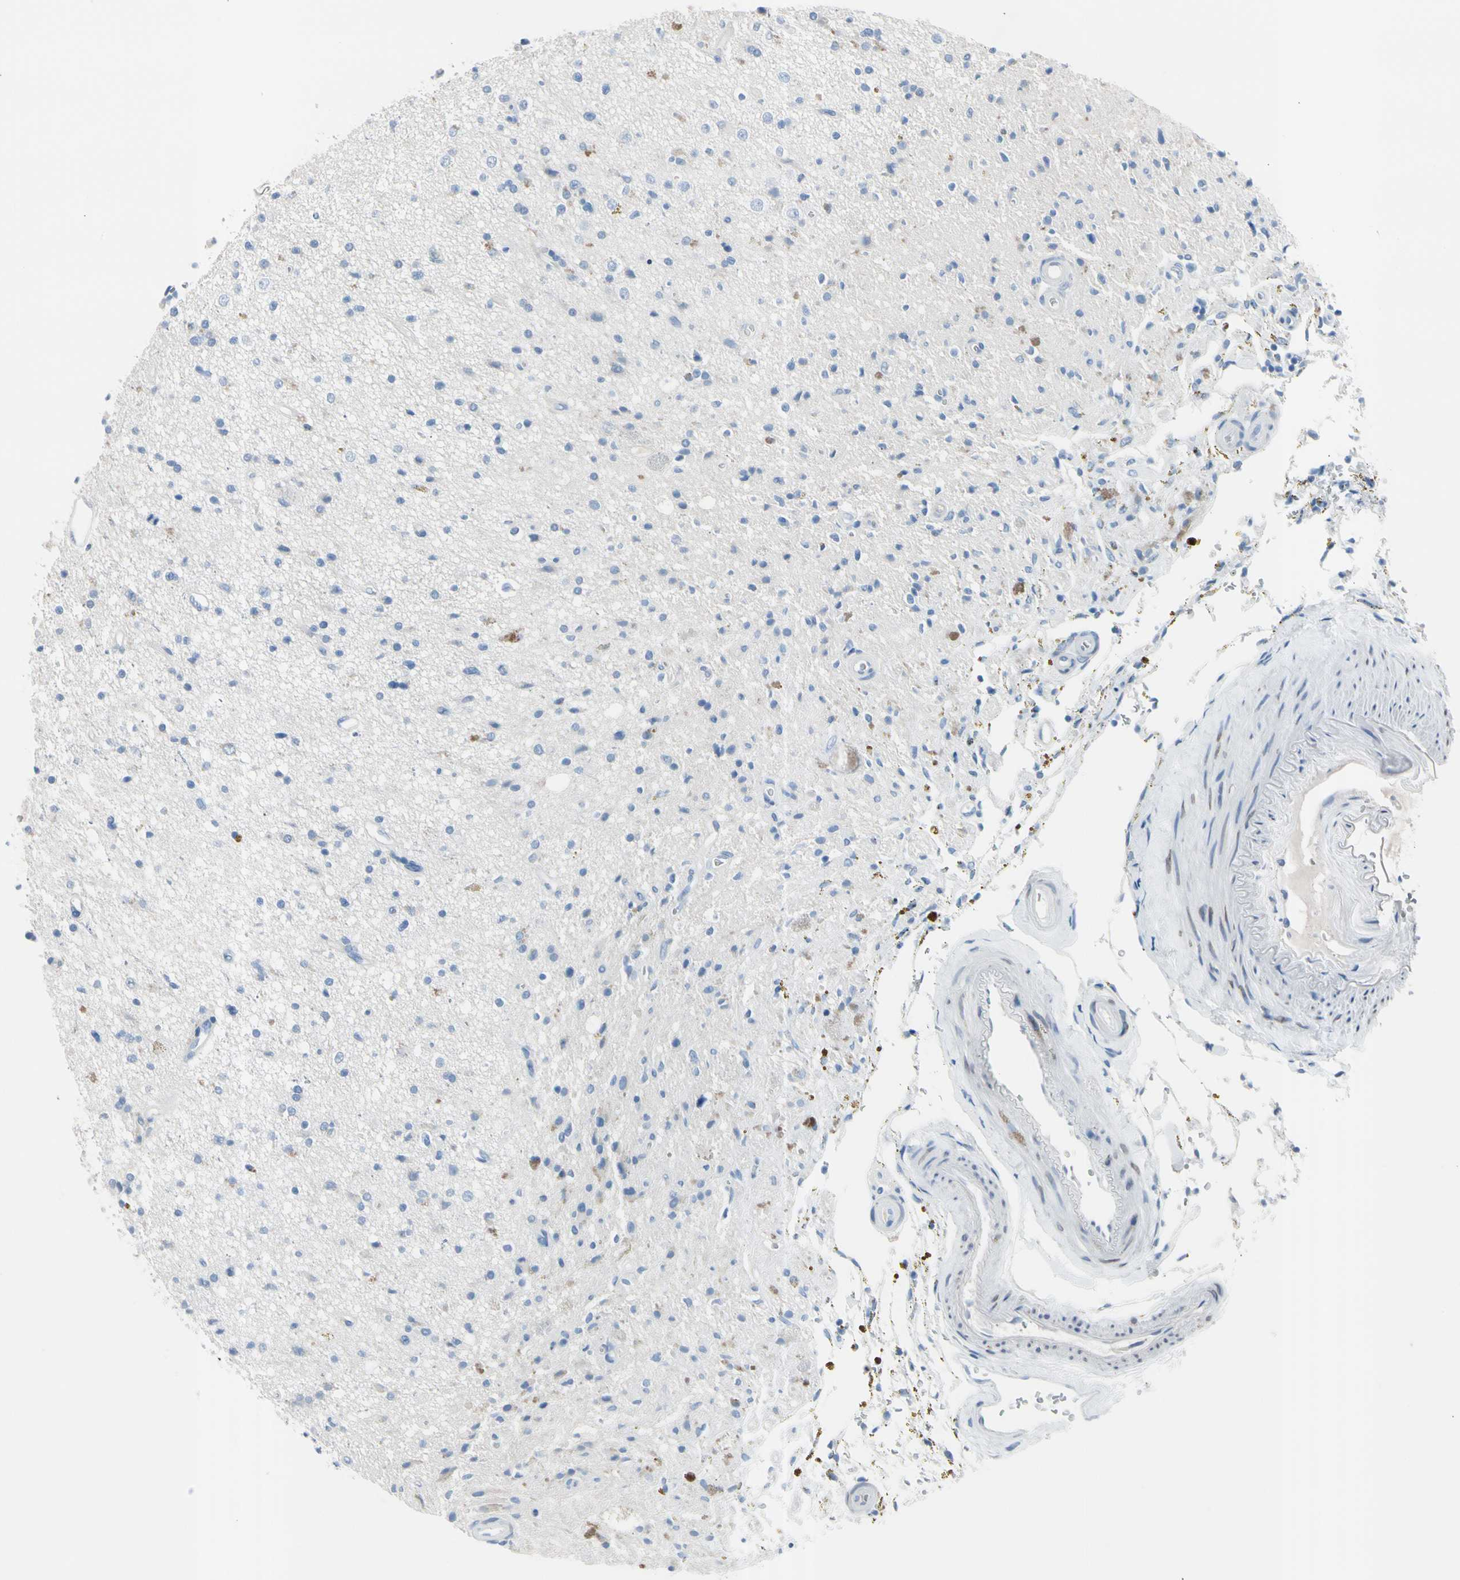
{"staining": {"intensity": "negative", "quantity": "none", "location": "none"}, "tissue": "glioma", "cell_type": "Tumor cells", "image_type": "cancer", "snomed": [{"axis": "morphology", "description": "Glioma, malignant, High grade"}, {"axis": "topography", "description": "Brain"}], "caption": "Human malignant glioma (high-grade) stained for a protein using IHC exhibits no staining in tumor cells.", "gene": "TPO", "patient": {"sex": "male", "age": 33}}